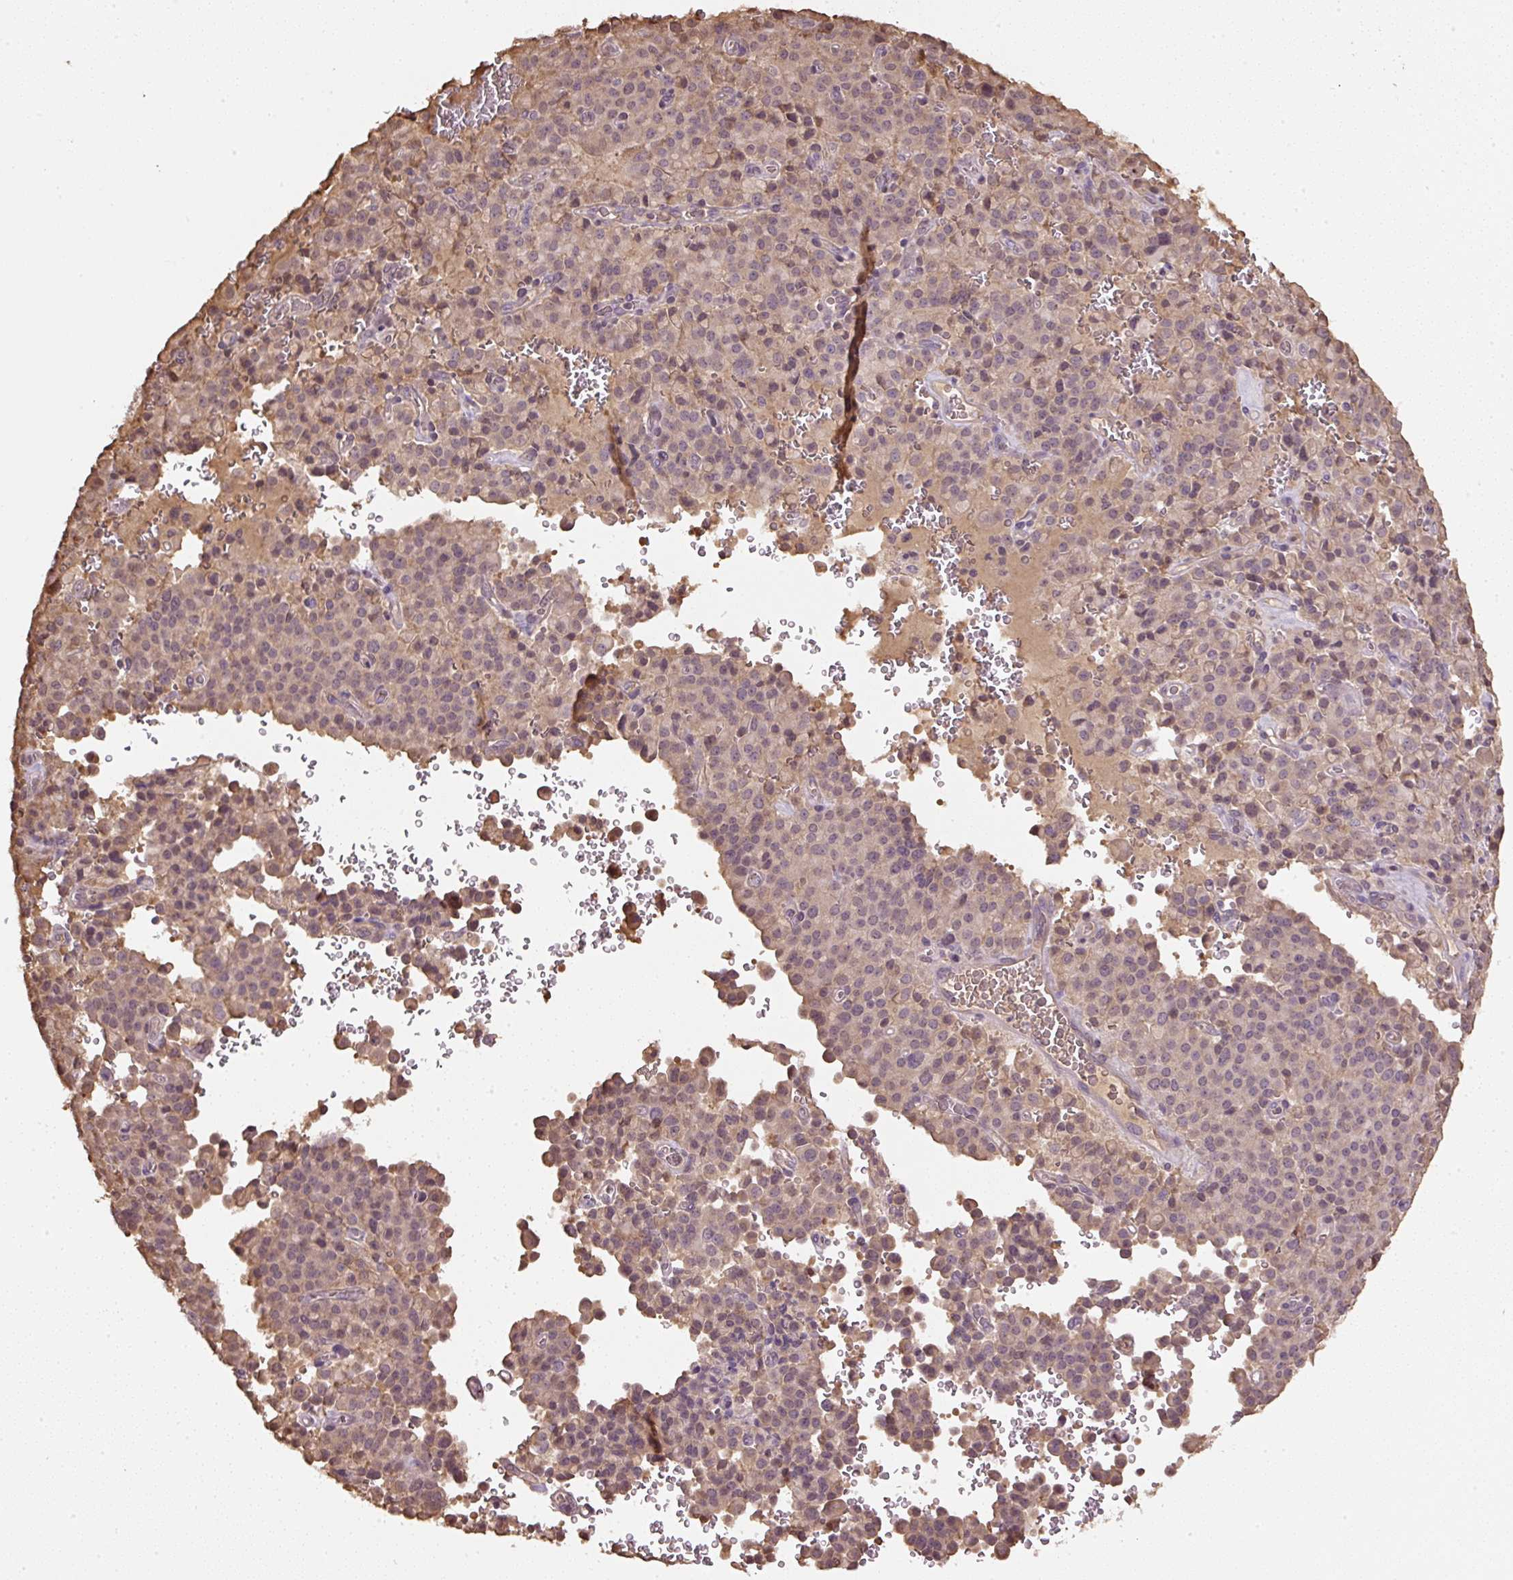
{"staining": {"intensity": "weak", "quantity": ">75%", "location": "cytoplasmic/membranous,nuclear"}, "tissue": "pancreatic cancer", "cell_type": "Tumor cells", "image_type": "cancer", "snomed": [{"axis": "morphology", "description": "Adenocarcinoma, NOS"}, {"axis": "topography", "description": "Pancreas"}], "caption": "Adenocarcinoma (pancreatic) tissue demonstrates weak cytoplasmic/membranous and nuclear staining in about >75% of tumor cells The staining was performed using DAB to visualize the protein expression in brown, while the nuclei were stained in blue with hematoxylin (Magnification: 20x).", "gene": "TMEM170B", "patient": {"sex": "male", "age": 65}}